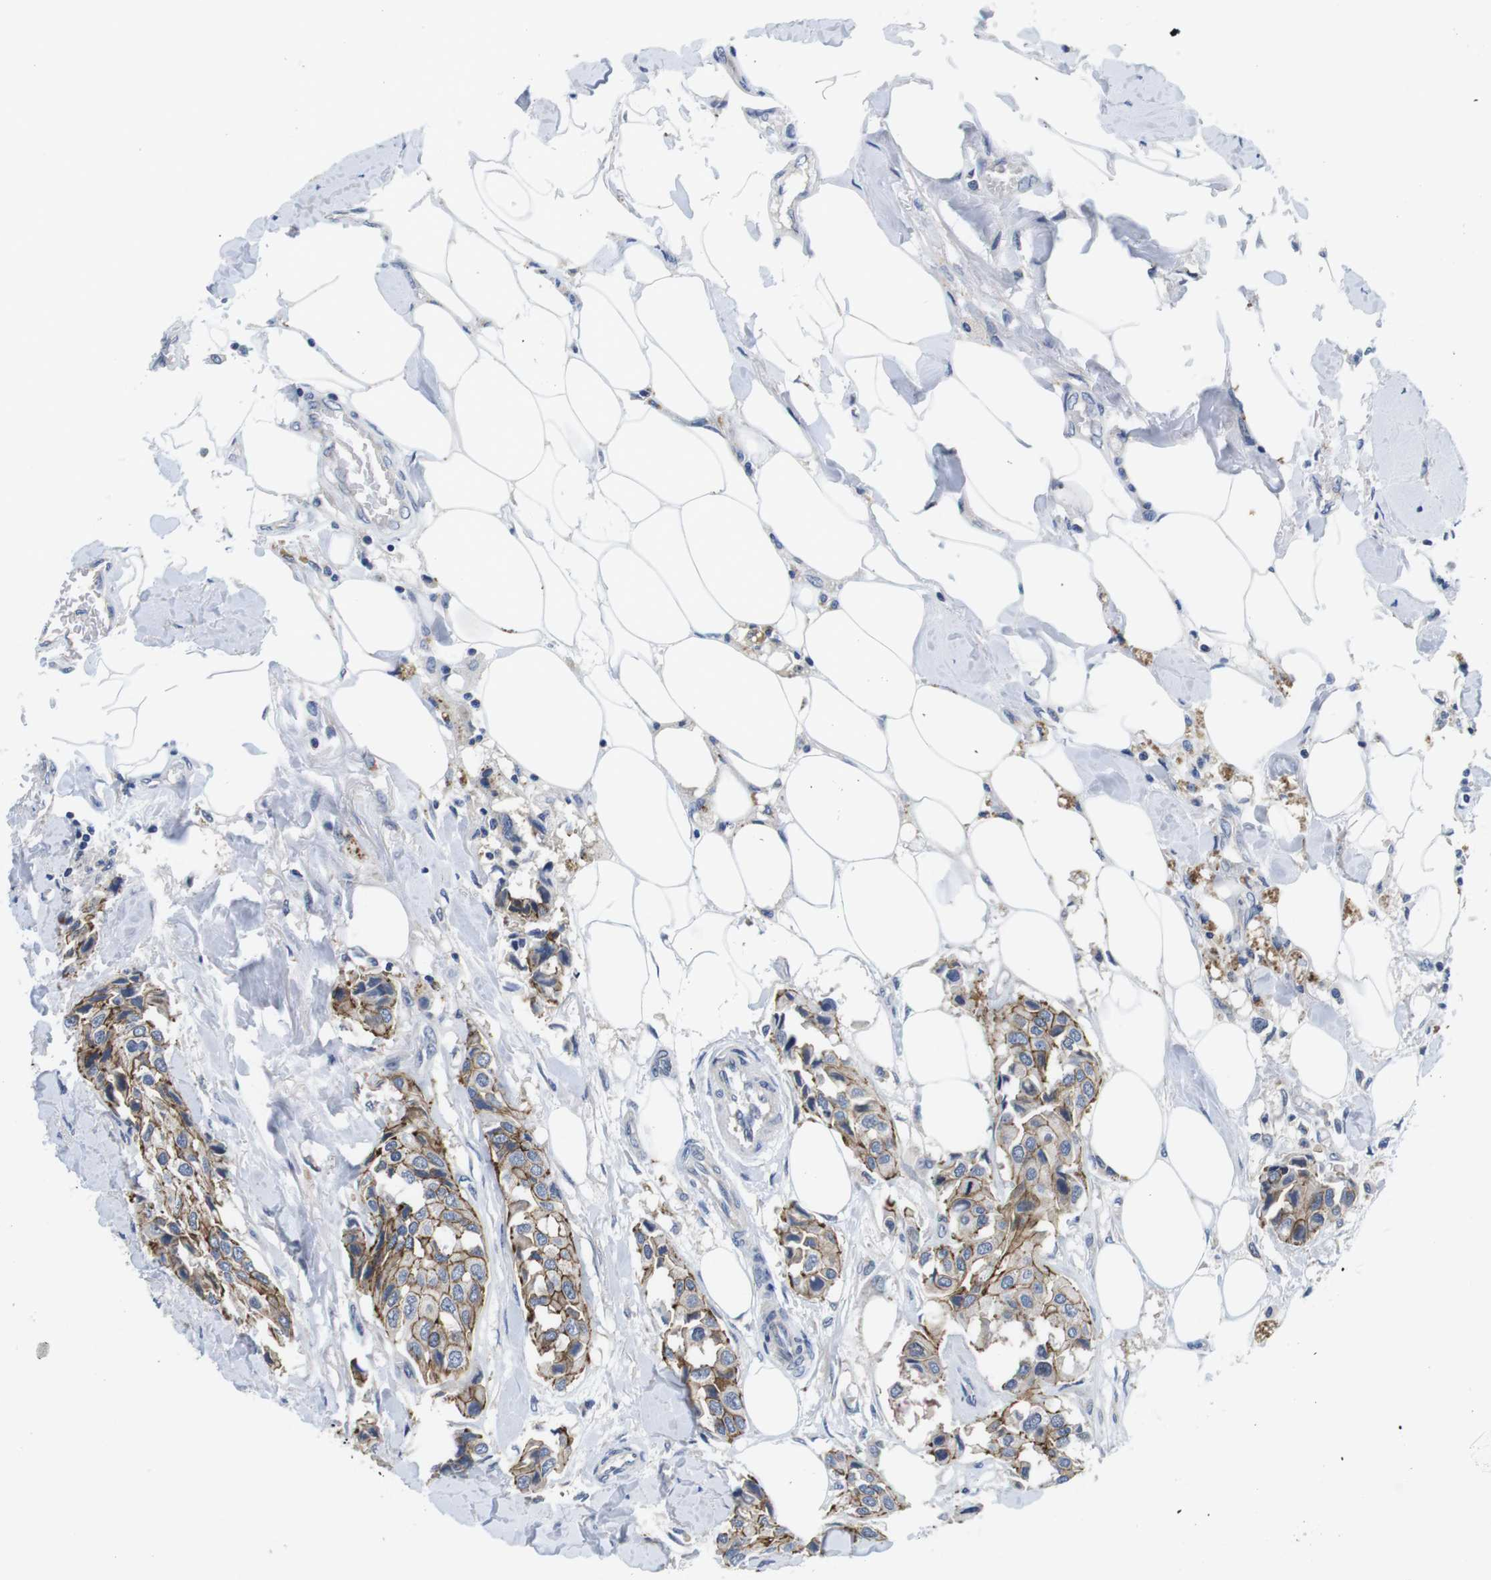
{"staining": {"intensity": "moderate", "quantity": ">75%", "location": "cytoplasmic/membranous"}, "tissue": "breast cancer", "cell_type": "Tumor cells", "image_type": "cancer", "snomed": [{"axis": "morphology", "description": "Duct carcinoma"}, {"axis": "topography", "description": "Breast"}], "caption": "The histopathology image shows staining of breast cancer (intraductal carcinoma), revealing moderate cytoplasmic/membranous protein positivity (brown color) within tumor cells.", "gene": "SCRIB", "patient": {"sex": "female", "age": 80}}